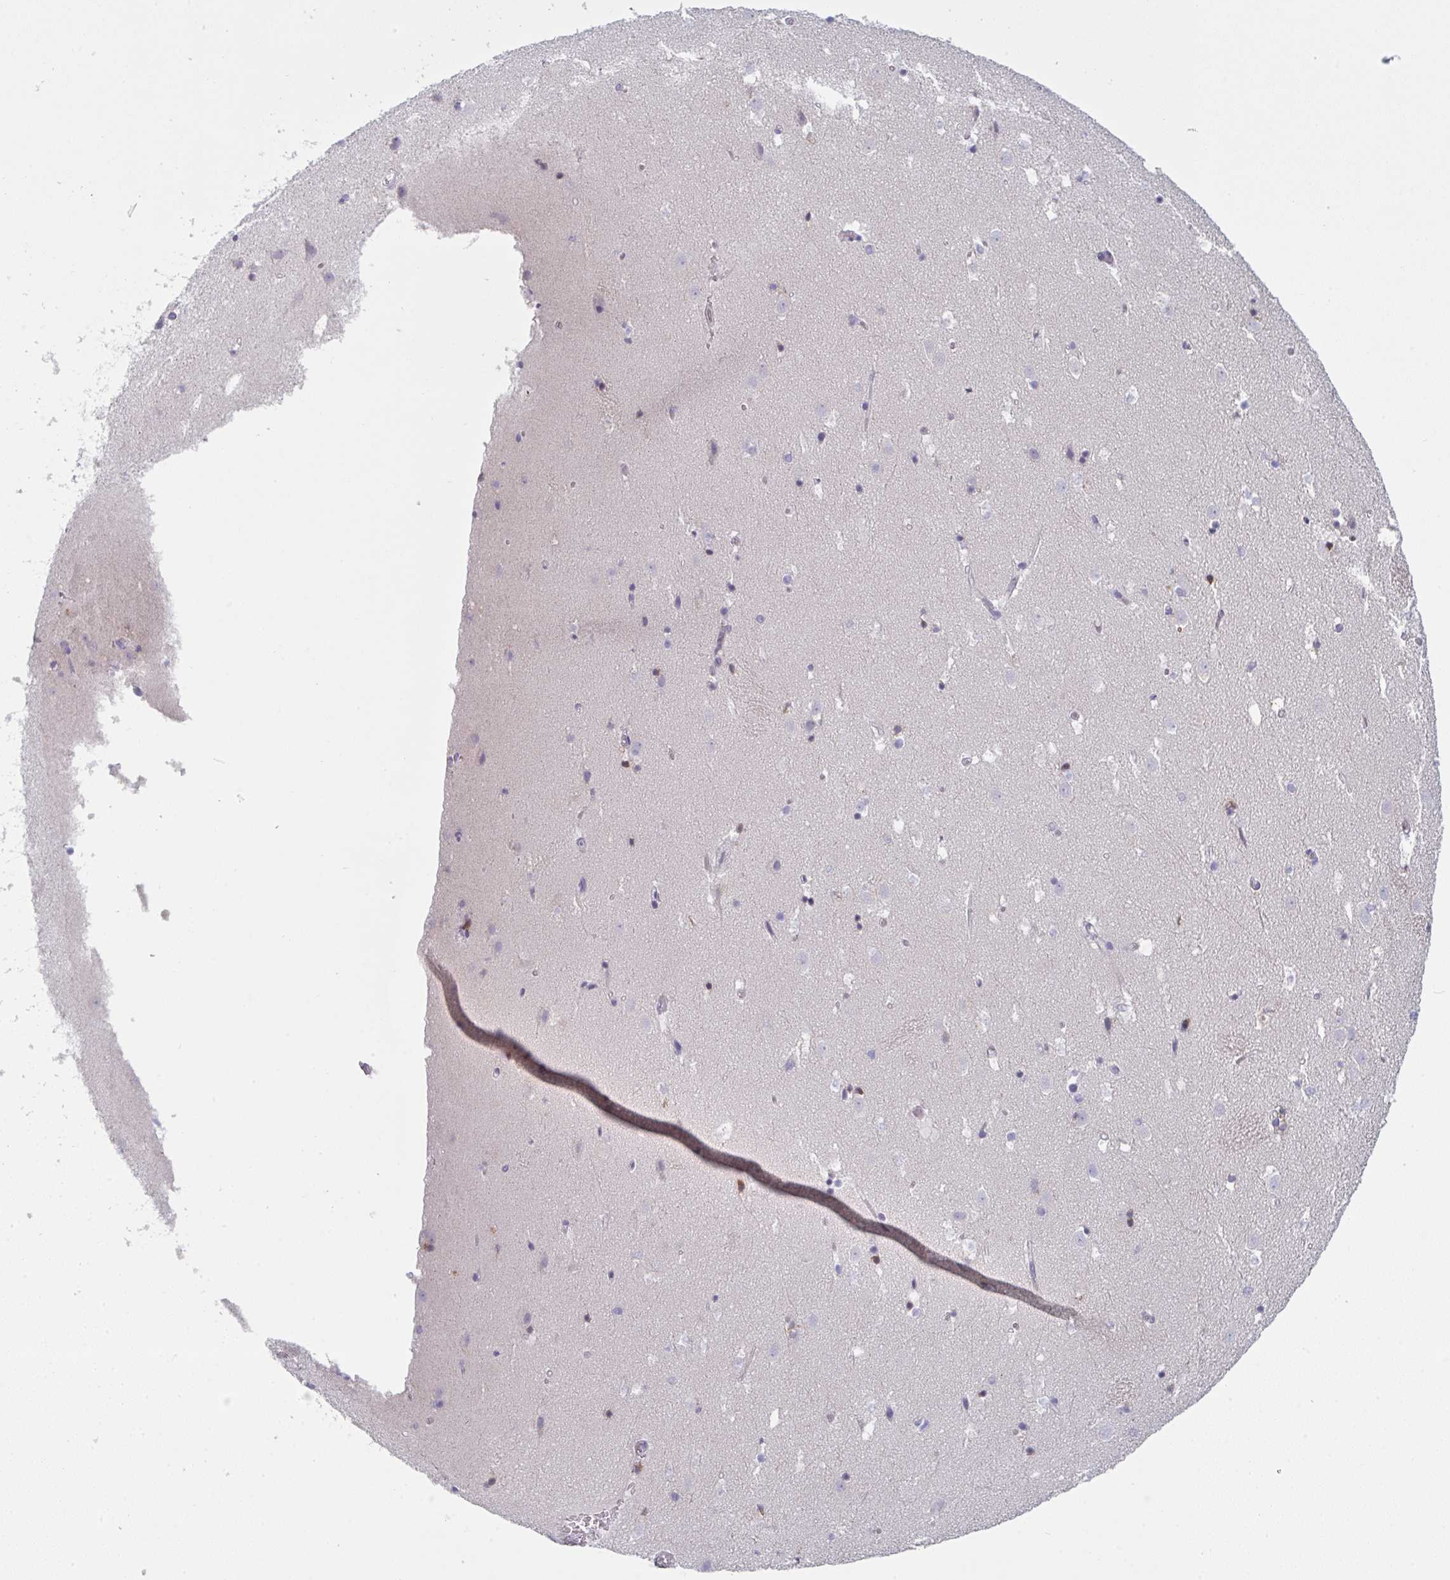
{"staining": {"intensity": "negative", "quantity": "none", "location": "none"}, "tissue": "caudate", "cell_type": "Glial cells", "image_type": "normal", "snomed": [{"axis": "morphology", "description": "Normal tissue, NOS"}, {"axis": "topography", "description": "Lateral ventricle wall"}], "caption": "IHC micrograph of normal human caudate stained for a protein (brown), which demonstrates no expression in glial cells.", "gene": "PTPRD", "patient": {"sex": "male", "age": 37}}